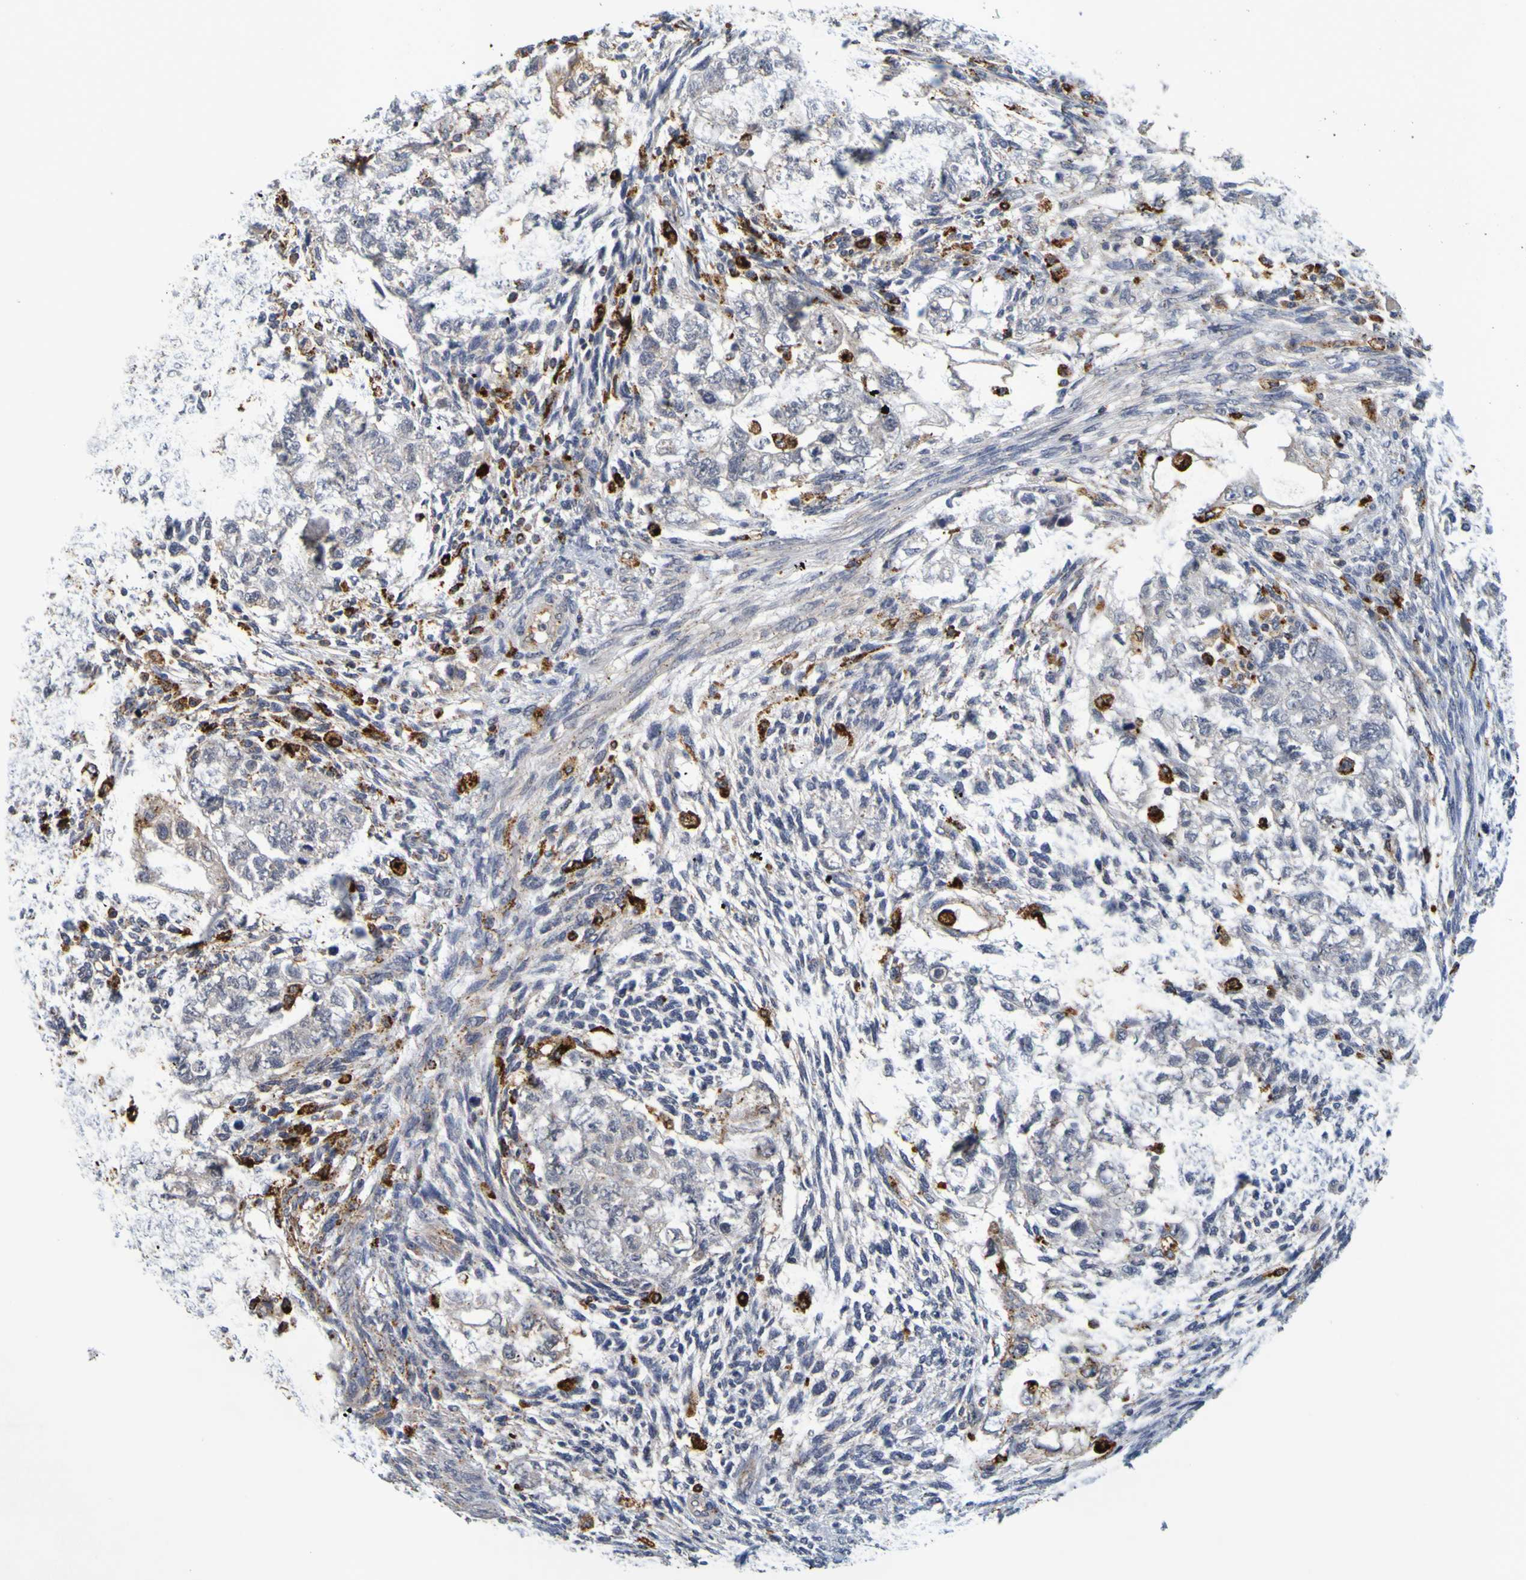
{"staining": {"intensity": "negative", "quantity": "none", "location": "none"}, "tissue": "testis cancer", "cell_type": "Tumor cells", "image_type": "cancer", "snomed": [{"axis": "morphology", "description": "Normal tissue, NOS"}, {"axis": "morphology", "description": "Carcinoma, Embryonal, NOS"}, {"axis": "topography", "description": "Testis"}], "caption": "The micrograph demonstrates no significant positivity in tumor cells of embryonal carcinoma (testis).", "gene": "TPH1", "patient": {"sex": "male", "age": 36}}